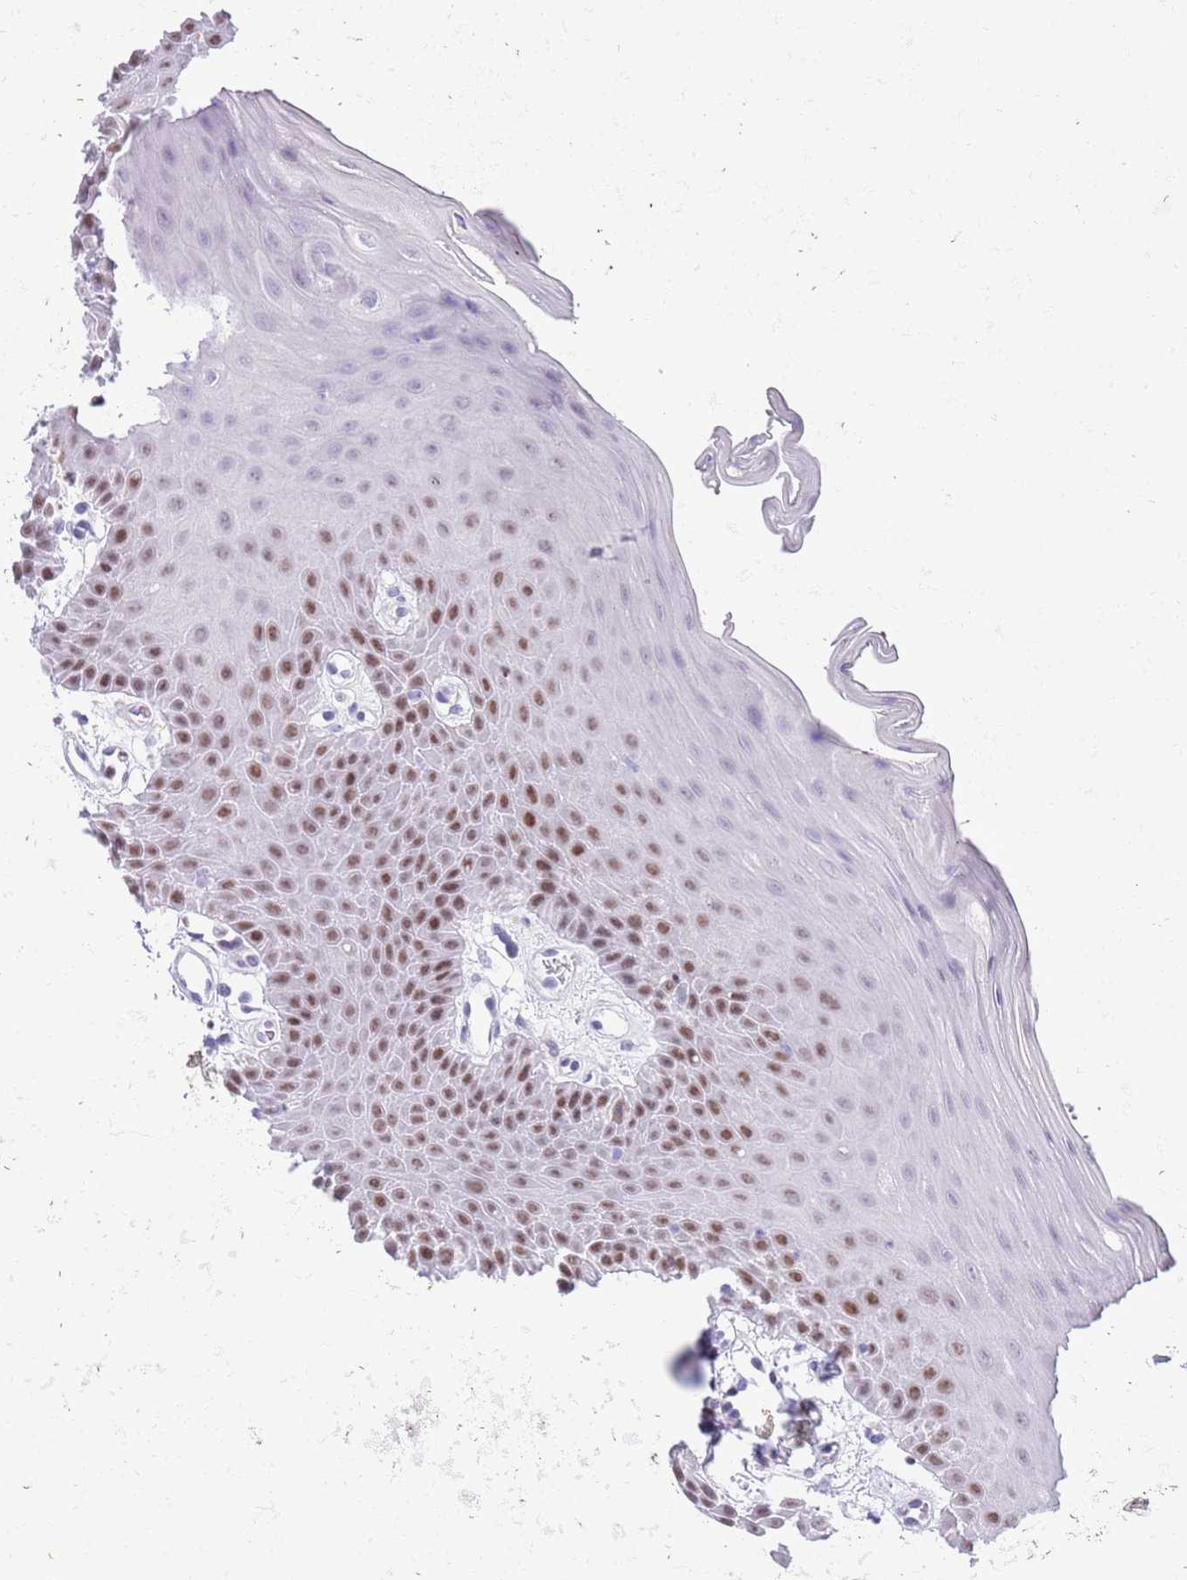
{"staining": {"intensity": "moderate", "quantity": "25%-75%", "location": "nuclear"}, "tissue": "oral mucosa", "cell_type": "Squamous epithelial cells", "image_type": "normal", "snomed": [{"axis": "morphology", "description": "Normal tissue, NOS"}, {"axis": "topography", "description": "Oral tissue"}, {"axis": "topography", "description": "Tounge, NOS"}], "caption": "Brown immunohistochemical staining in normal oral mucosa shows moderate nuclear expression in about 25%-75% of squamous epithelial cells. Nuclei are stained in blue.", "gene": "BCL11B", "patient": {"sex": "female", "age": 59}}